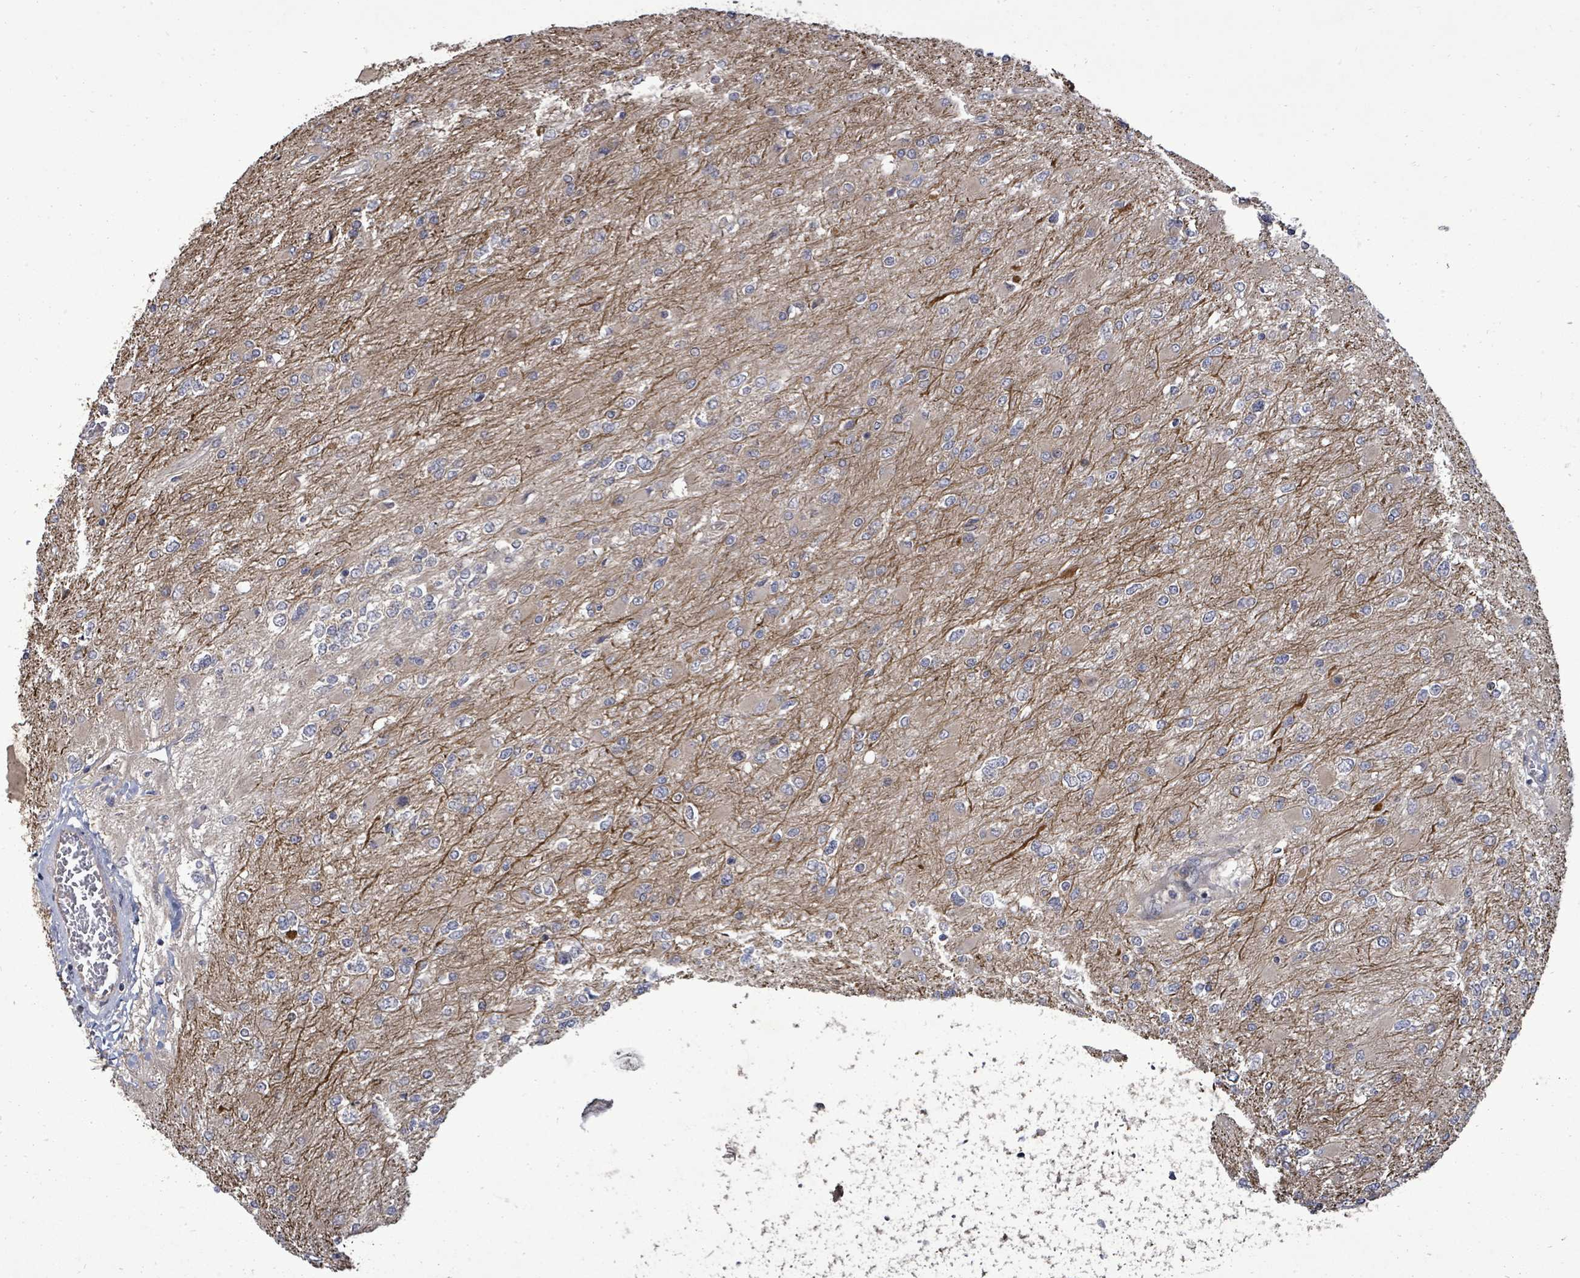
{"staining": {"intensity": "negative", "quantity": "none", "location": "none"}, "tissue": "glioma", "cell_type": "Tumor cells", "image_type": "cancer", "snomed": [{"axis": "morphology", "description": "Glioma, malignant, High grade"}, {"axis": "topography", "description": "Cerebral cortex"}], "caption": "This is an immunohistochemistry (IHC) micrograph of glioma. There is no positivity in tumor cells.", "gene": "KRTAP27-1", "patient": {"sex": "female", "age": 36}}